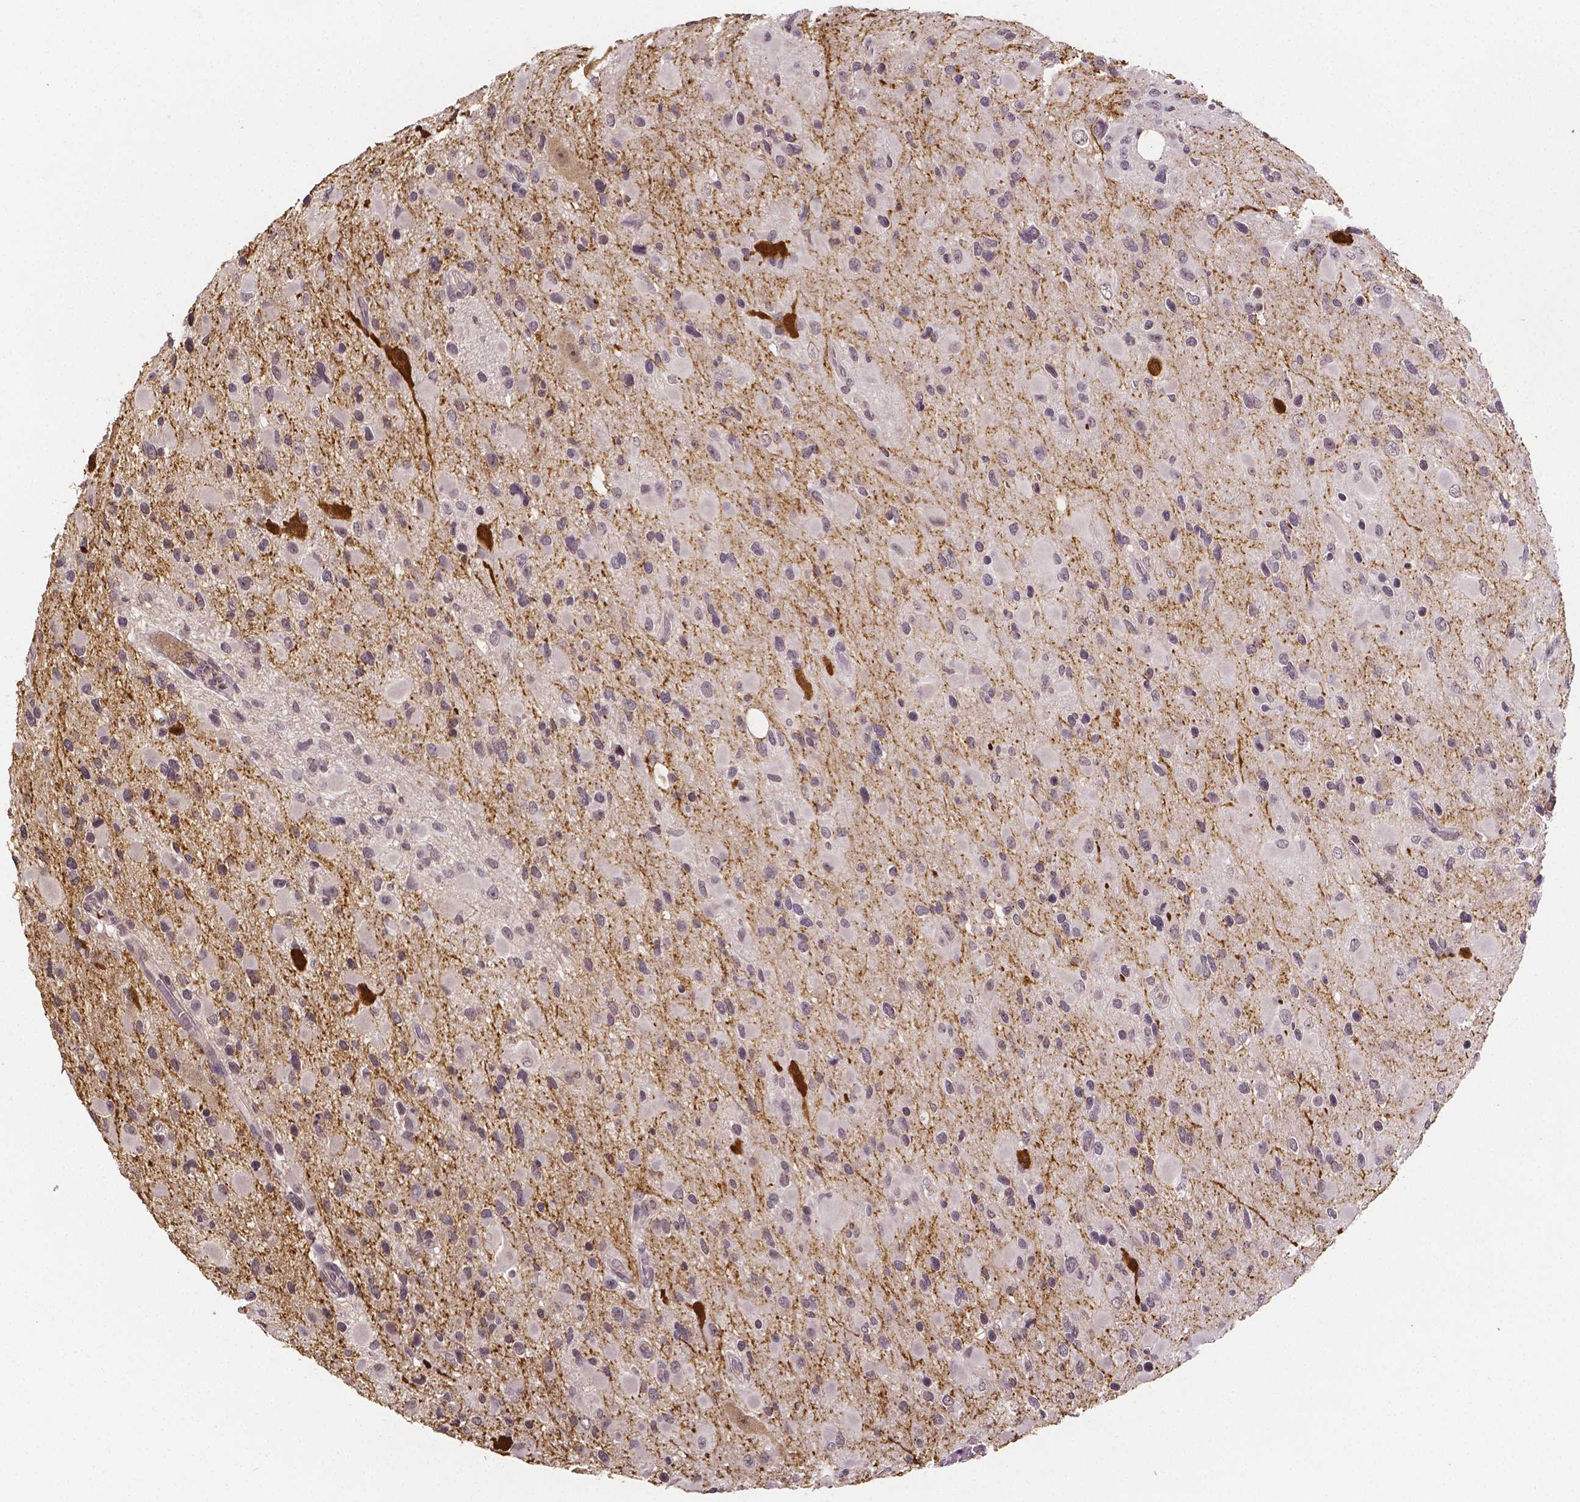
{"staining": {"intensity": "negative", "quantity": "none", "location": "none"}, "tissue": "glioma", "cell_type": "Tumor cells", "image_type": "cancer", "snomed": [{"axis": "morphology", "description": "Glioma, malignant, Low grade"}, {"axis": "topography", "description": "Brain"}], "caption": "This is an immunohistochemistry (IHC) micrograph of human glioma. There is no positivity in tumor cells.", "gene": "NRGN", "patient": {"sex": "female", "age": 32}}